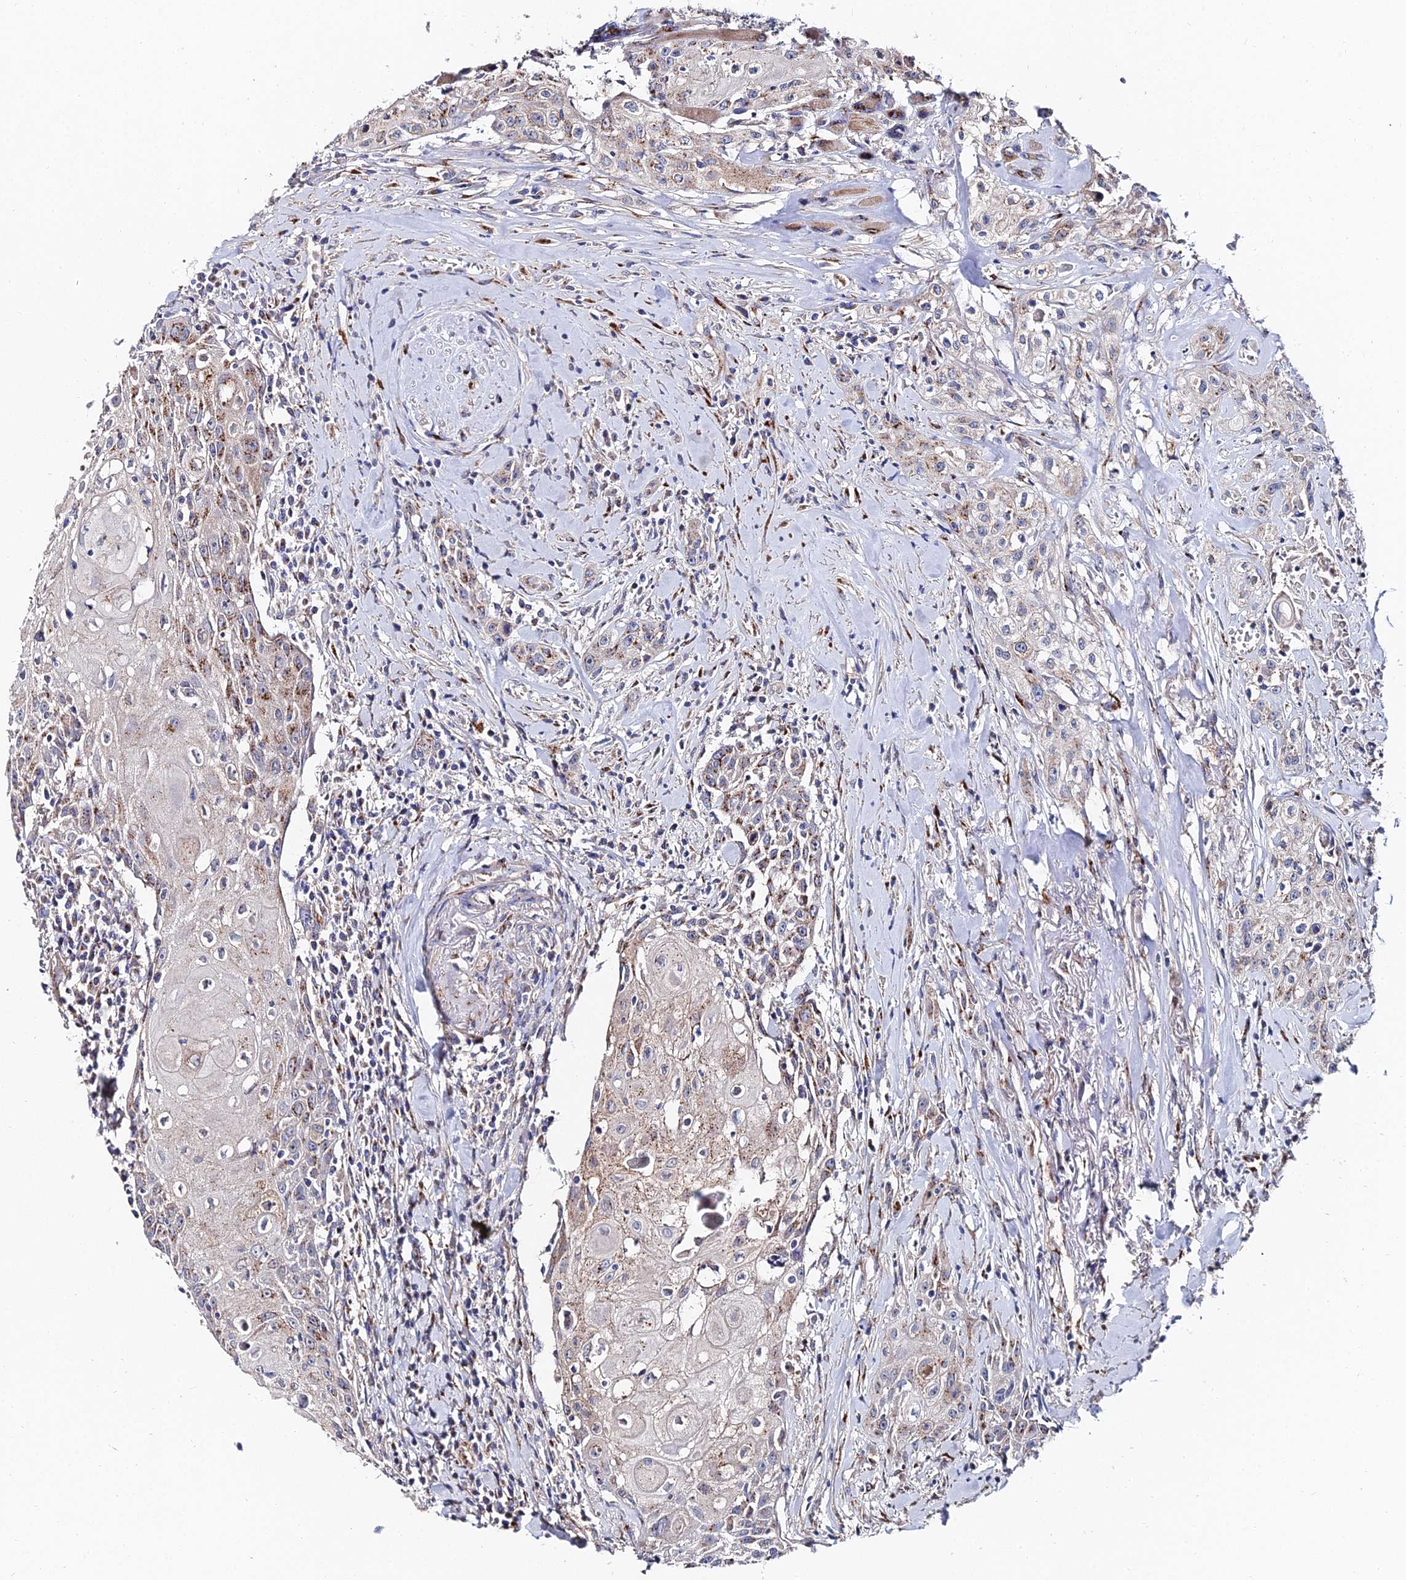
{"staining": {"intensity": "moderate", "quantity": ">75%", "location": "cytoplasmic/membranous"}, "tissue": "head and neck cancer", "cell_type": "Tumor cells", "image_type": "cancer", "snomed": [{"axis": "morphology", "description": "Squamous cell carcinoma, NOS"}, {"axis": "topography", "description": "Oral tissue"}, {"axis": "topography", "description": "Head-Neck"}], "caption": "A brown stain highlights moderate cytoplasmic/membranous staining of a protein in human squamous cell carcinoma (head and neck) tumor cells. The protein of interest is shown in brown color, while the nuclei are stained blue.", "gene": "BORCS8", "patient": {"sex": "female", "age": 82}}